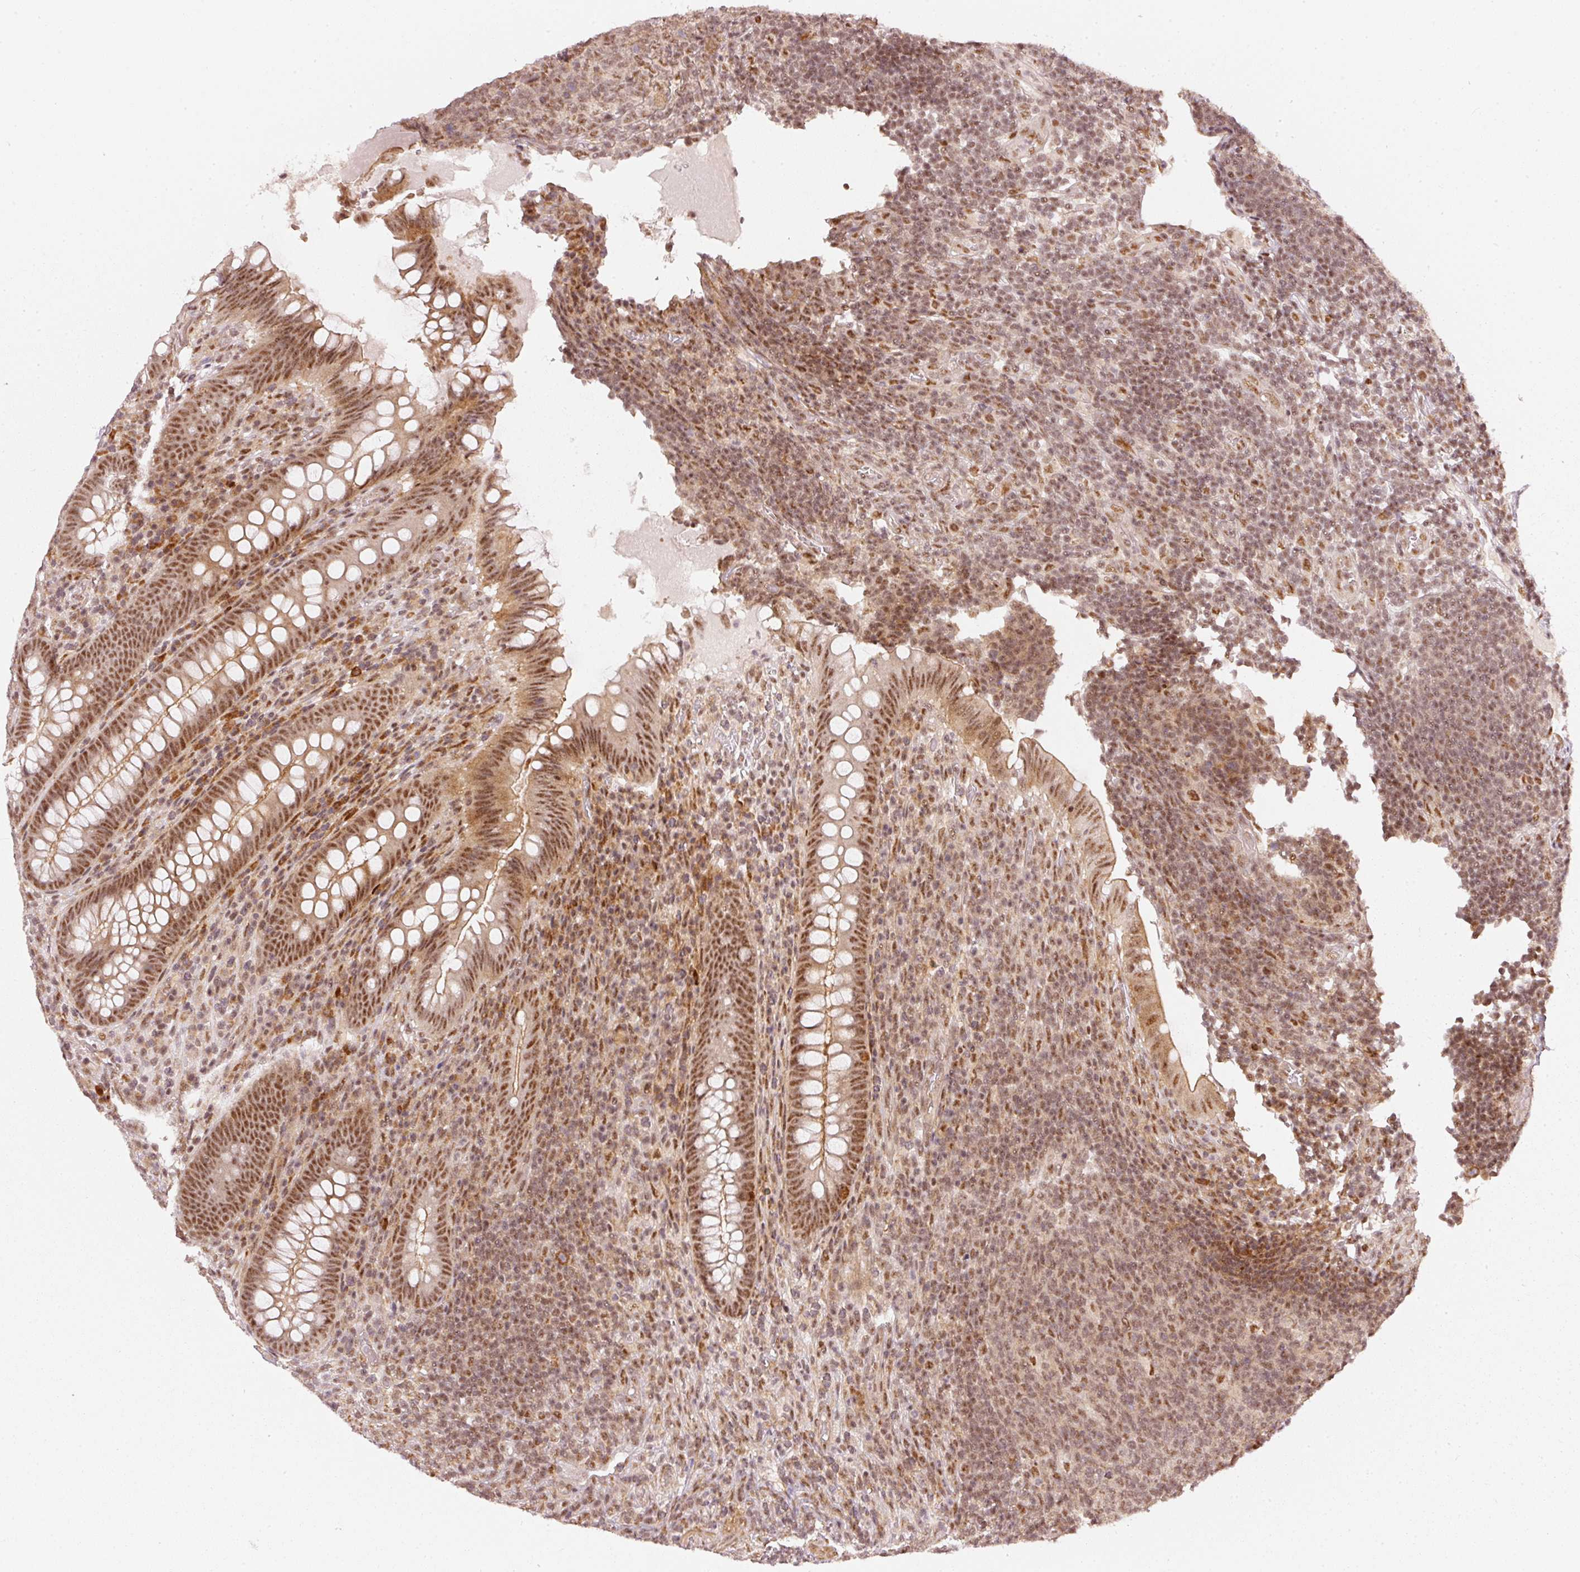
{"staining": {"intensity": "moderate", "quantity": ">75%", "location": "nuclear"}, "tissue": "appendix", "cell_type": "Glandular cells", "image_type": "normal", "snomed": [{"axis": "morphology", "description": "Normal tissue, NOS"}, {"axis": "topography", "description": "Appendix"}], "caption": "Protein expression analysis of normal appendix reveals moderate nuclear positivity in approximately >75% of glandular cells.", "gene": "THOC6", "patient": {"sex": "female", "age": 43}}